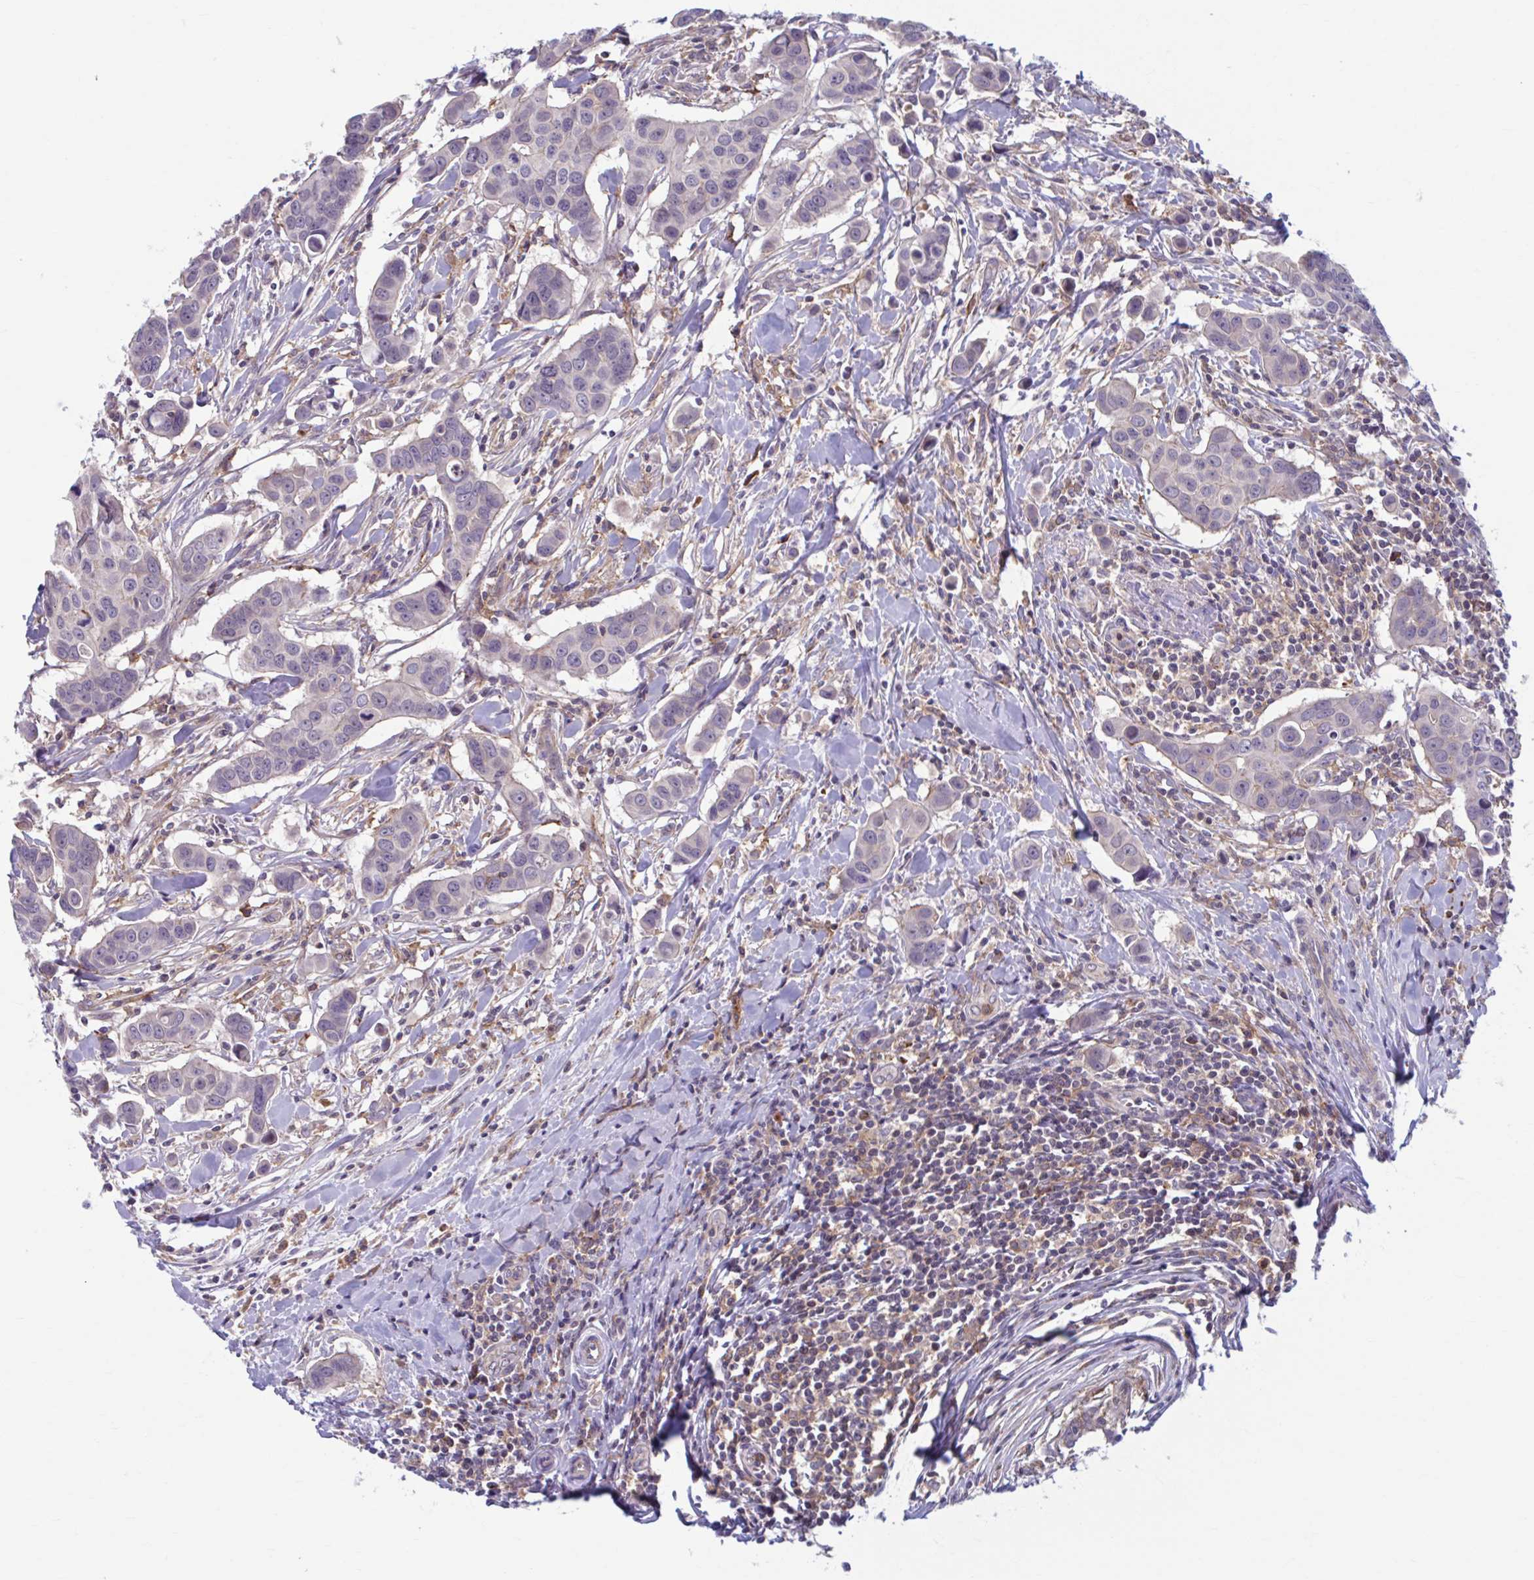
{"staining": {"intensity": "weak", "quantity": "<25%", "location": "cytoplasmic/membranous"}, "tissue": "breast cancer", "cell_type": "Tumor cells", "image_type": "cancer", "snomed": [{"axis": "morphology", "description": "Duct carcinoma"}, {"axis": "topography", "description": "Breast"}], "caption": "Histopathology image shows no significant protein staining in tumor cells of invasive ductal carcinoma (breast).", "gene": "ADAT3", "patient": {"sex": "female", "age": 24}}